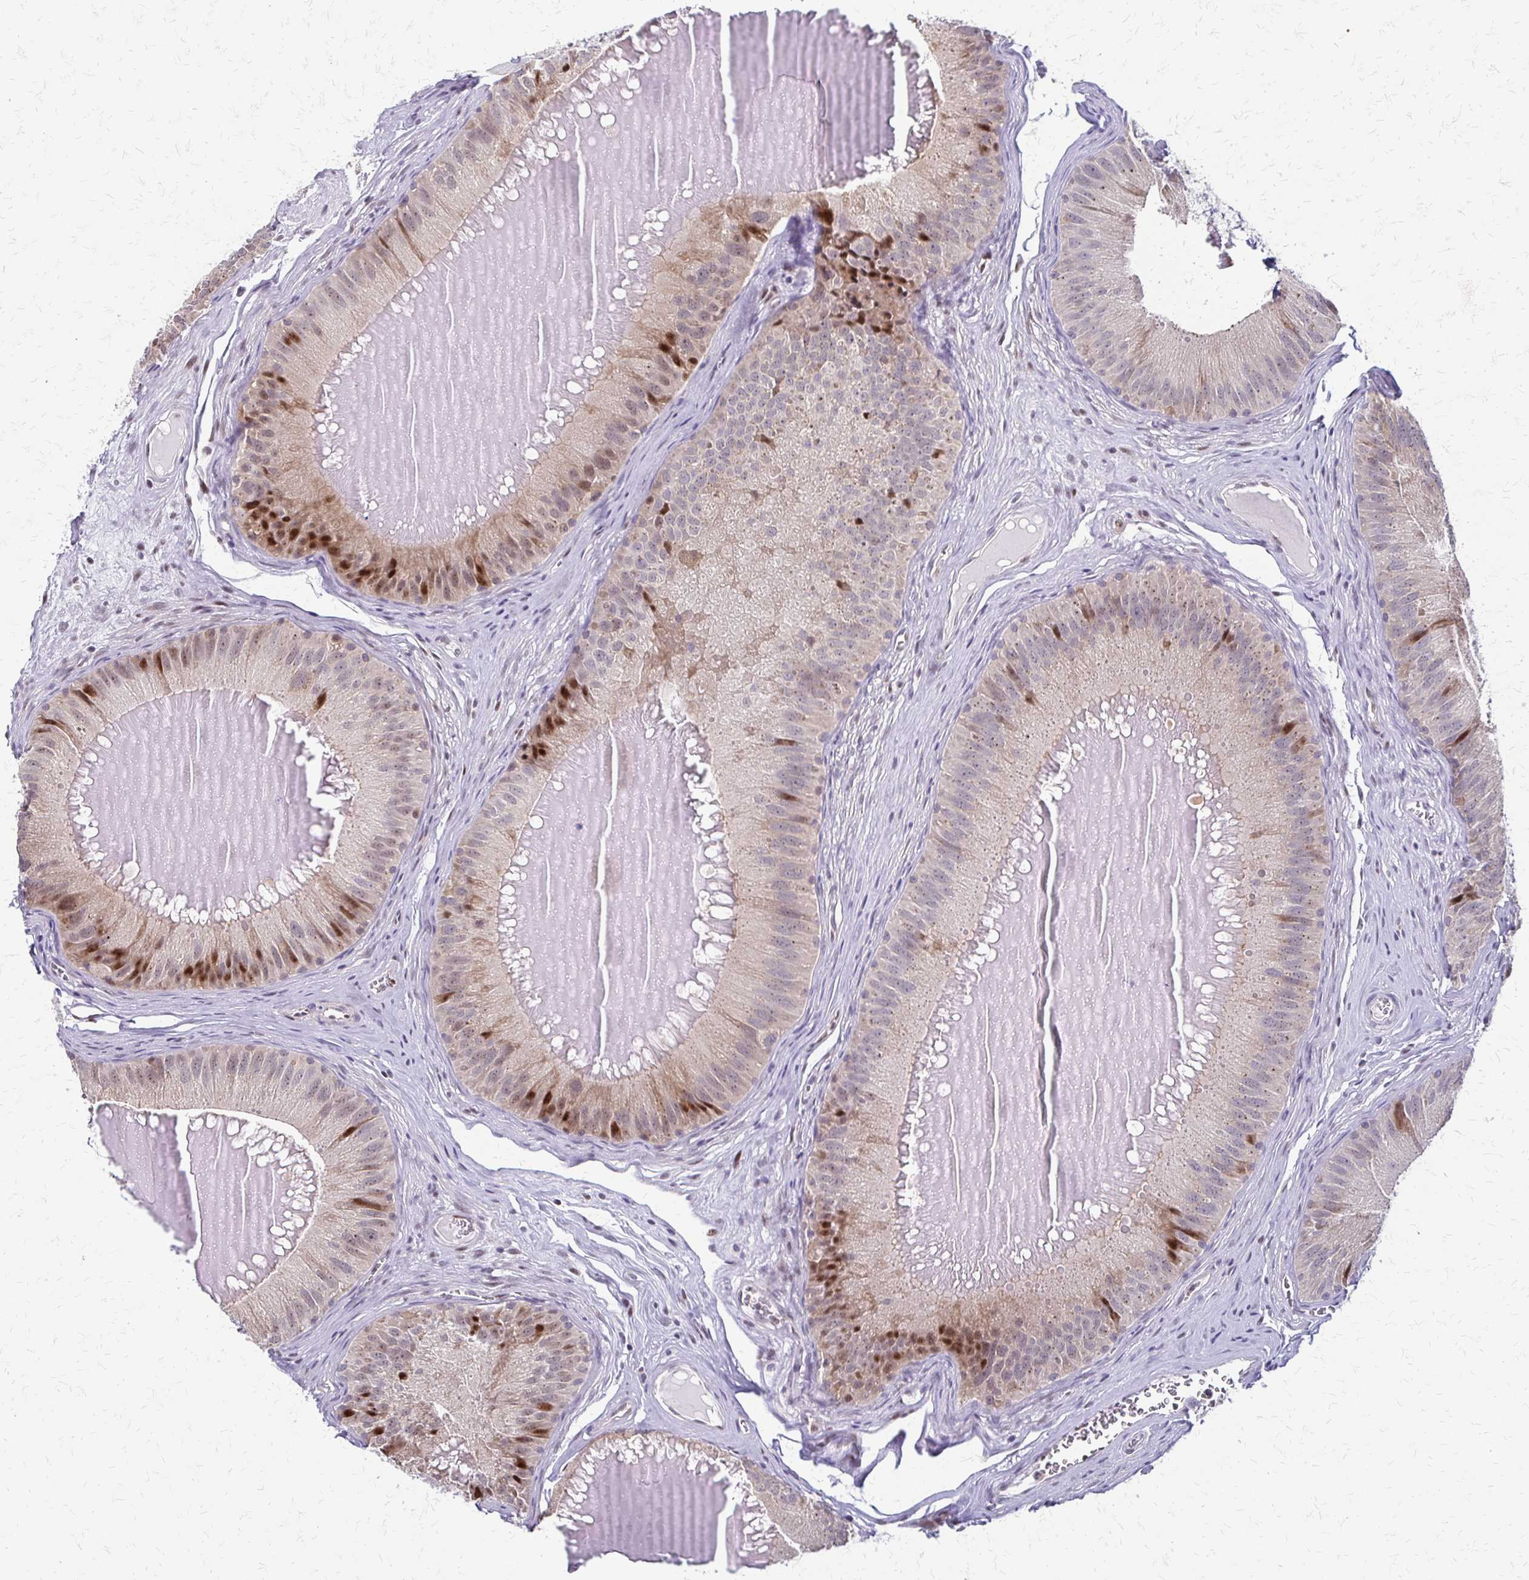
{"staining": {"intensity": "strong", "quantity": "25%-75%", "location": "cytoplasmic/membranous,nuclear"}, "tissue": "epididymis", "cell_type": "Glandular cells", "image_type": "normal", "snomed": [{"axis": "morphology", "description": "Normal tissue, NOS"}, {"axis": "topography", "description": "Epididymis, spermatic cord, NOS"}], "caption": "The image demonstrates staining of unremarkable epididymis, revealing strong cytoplasmic/membranous,nuclear protein expression (brown color) within glandular cells. (Stains: DAB (3,3'-diaminobenzidine) in brown, nuclei in blue, Microscopy: brightfield microscopy at high magnification).", "gene": "TRIR", "patient": {"sex": "male", "age": 39}}